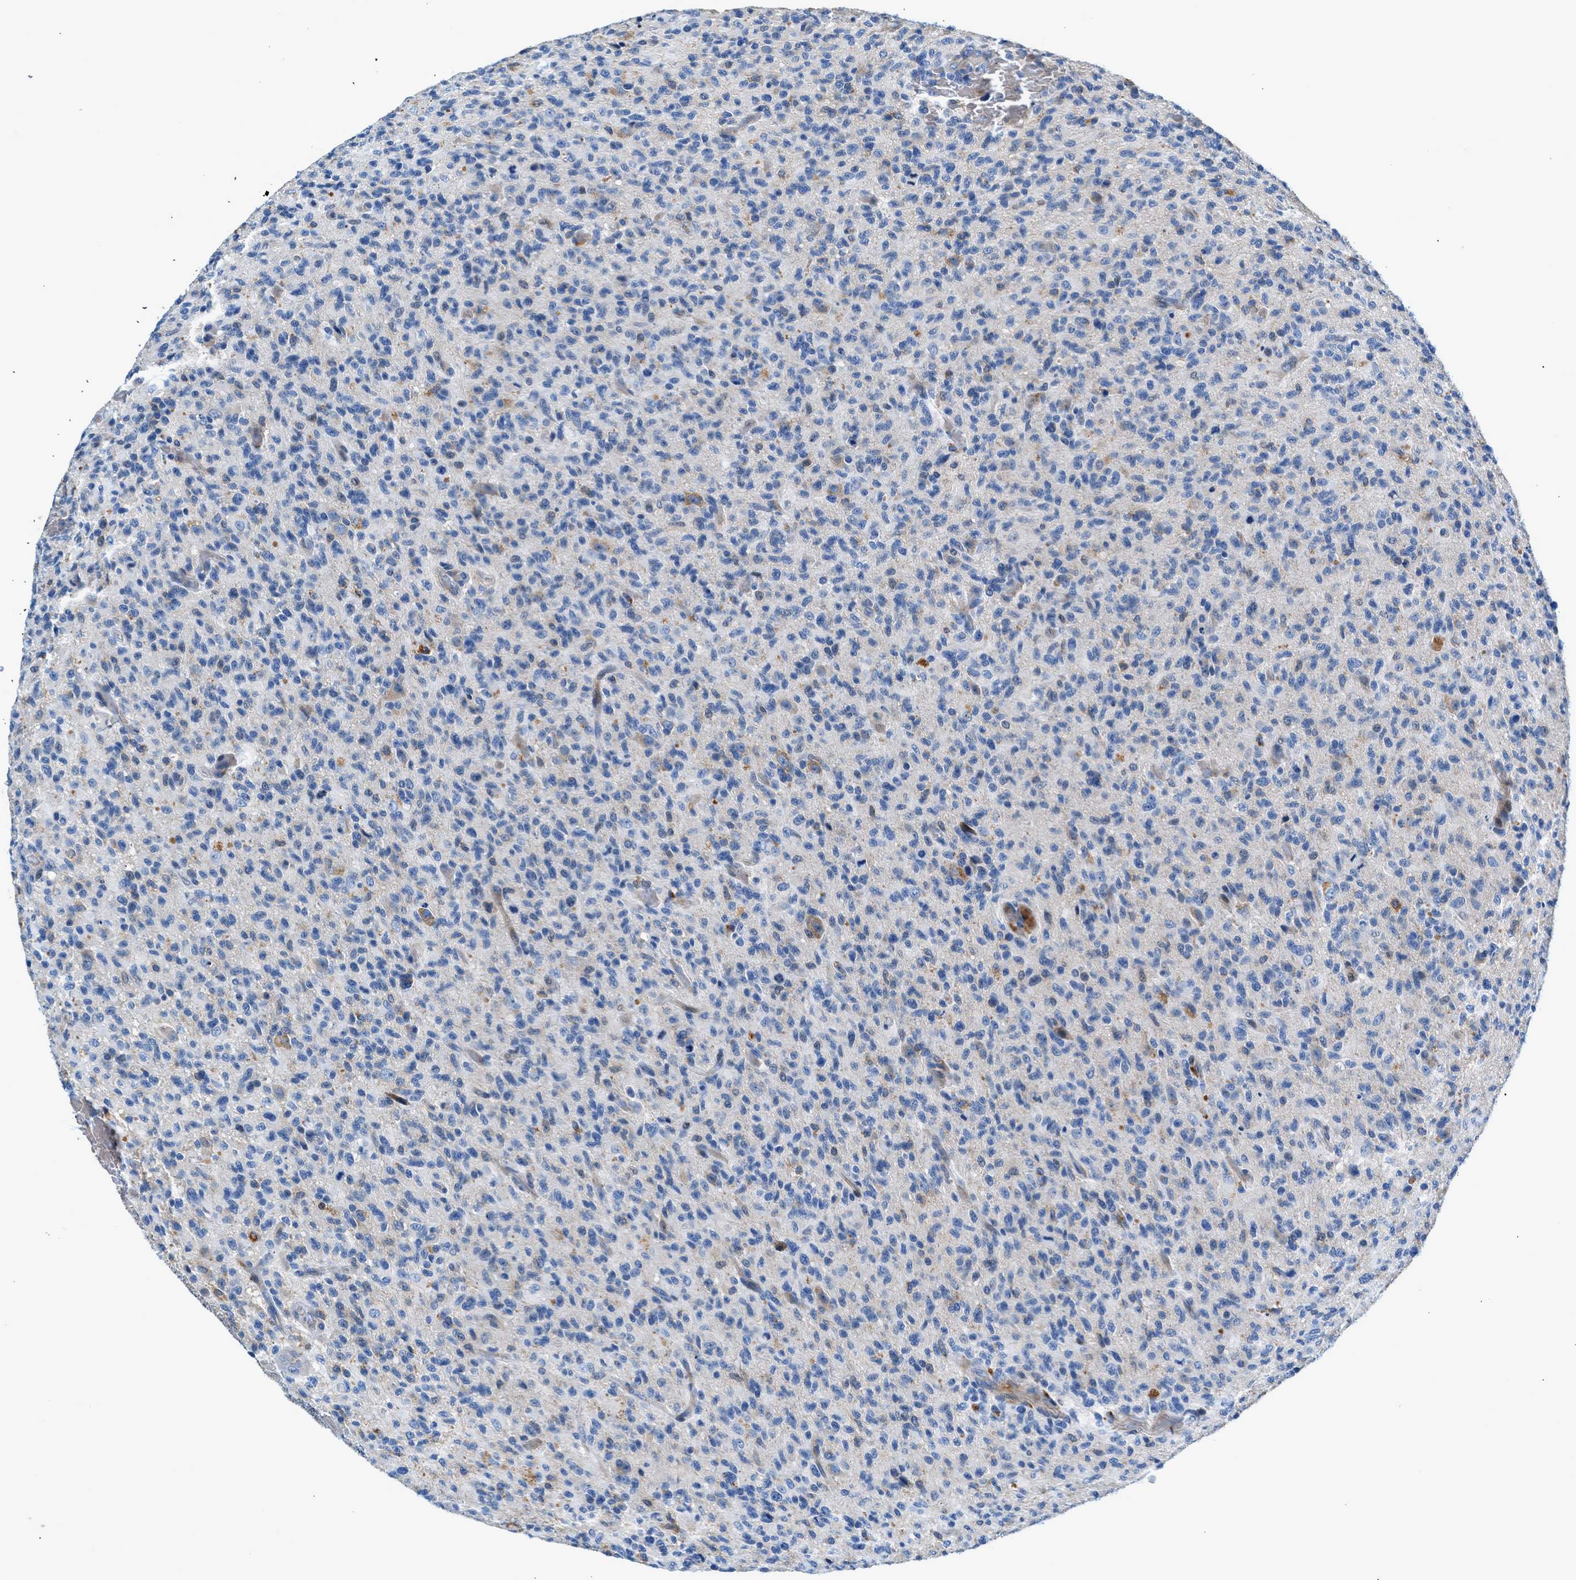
{"staining": {"intensity": "weak", "quantity": "<25%", "location": "cytoplasmic/membranous"}, "tissue": "glioma", "cell_type": "Tumor cells", "image_type": "cancer", "snomed": [{"axis": "morphology", "description": "Glioma, malignant, High grade"}, {"axis": "topography", "description": "Brain"}], "caption": "DAB (3,3'-diaminobenzidine) immunohistochemical staining of malignant glioma (high-grade) displays no significant staining in tumor cells.", "gene": "RWDD2B", "patient": {"sex": "male", "age": 71}}